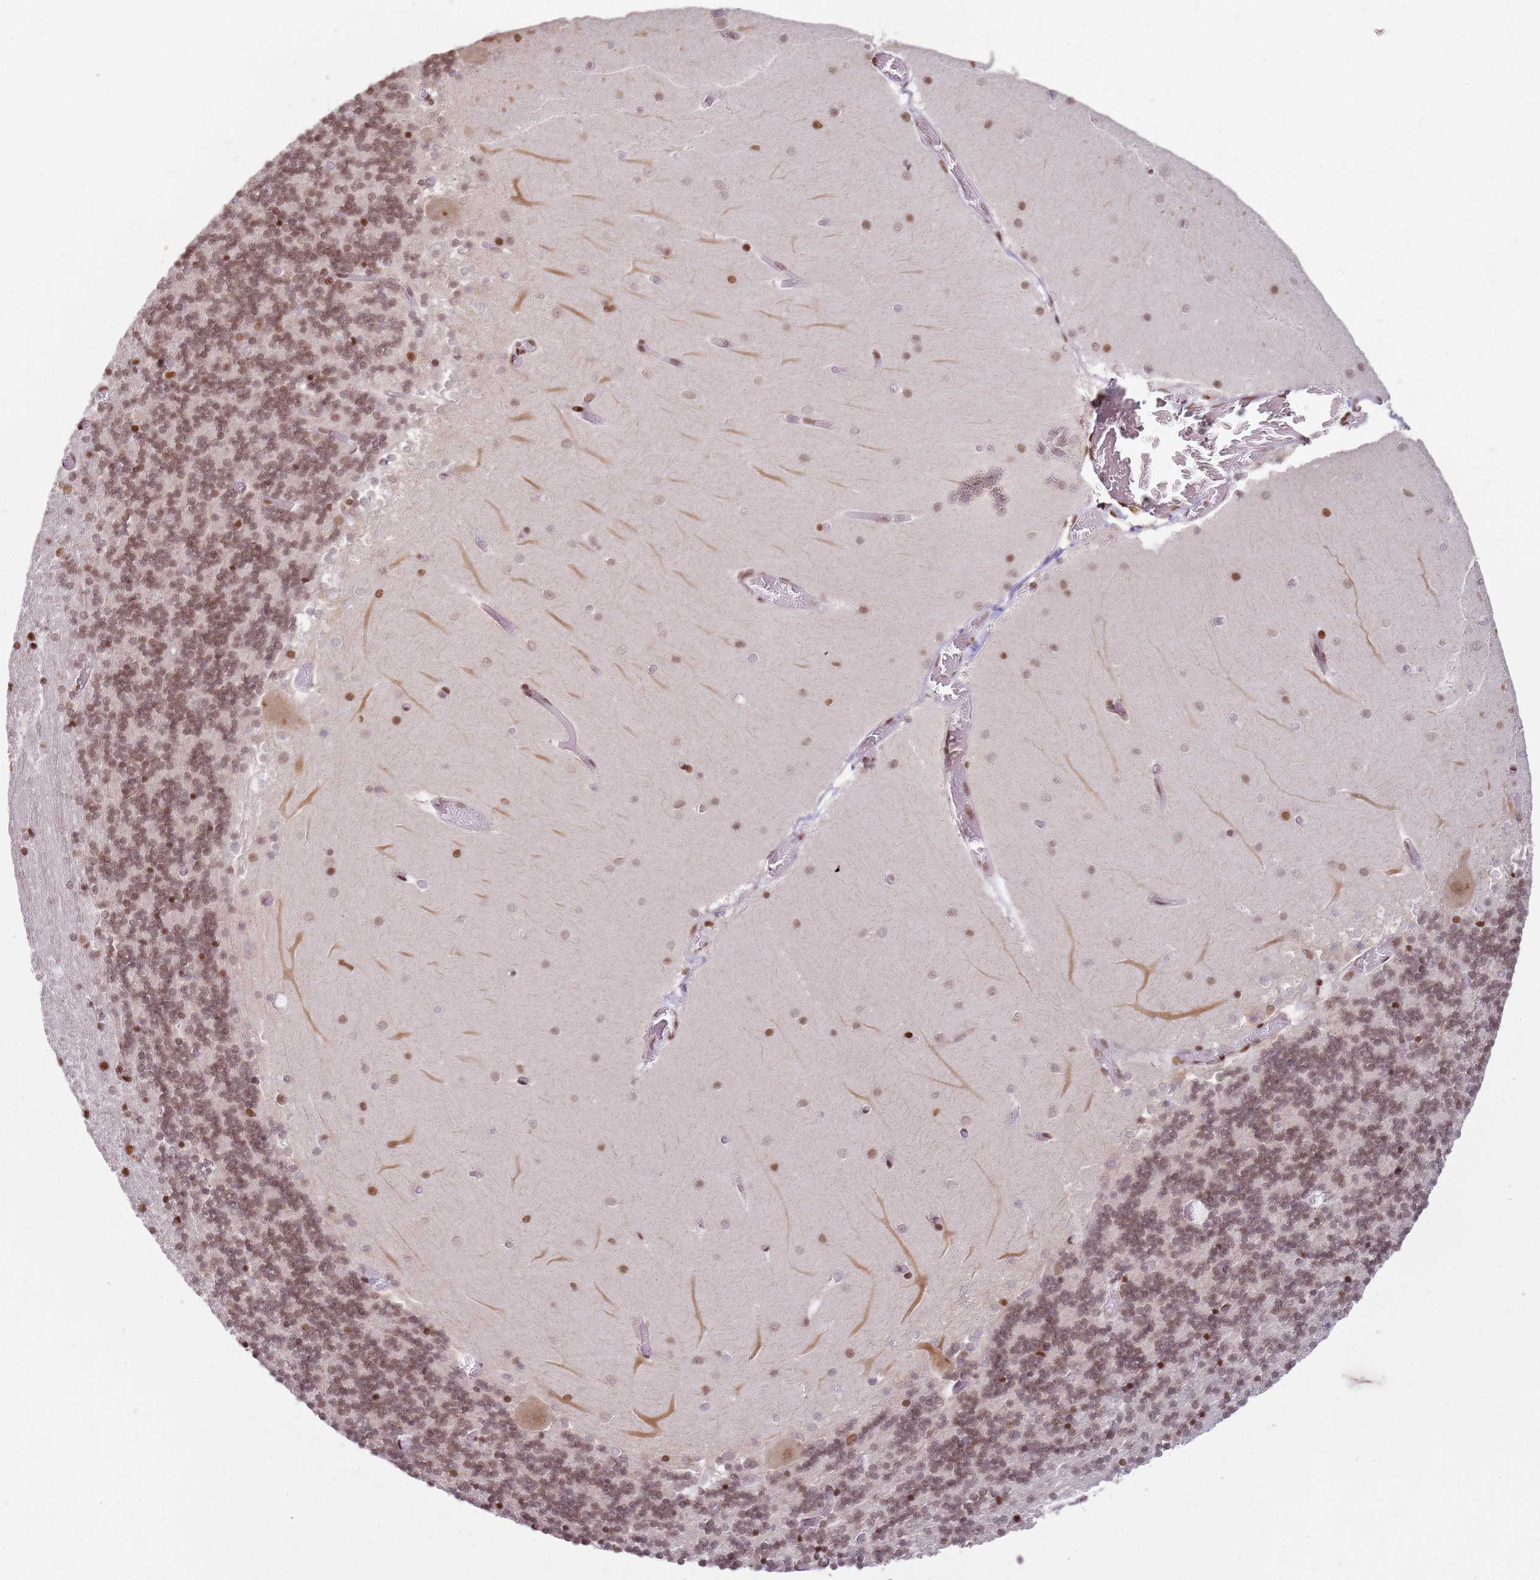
{"staining": {"intensity": "moderate", "quantity": ">75%", "location": "nuclear"}, "tissue": "cerebellum", "cell_type": "Cells in granular layer", "image_type": "normal", "snomed": [{"axis": "morphology", "description": "Normal tissue, NOS"}, {"axis": "topography", "description": "Cerebellum"}], "caption": "This micrograph shows immunohistochemistry (IHC) staining of normal human cerebellum, with medium moderate nuclear staining in about >75% of cells in granular layer.", "gene": "PHC2", "patient": {"sex": "female", "age": 28}}